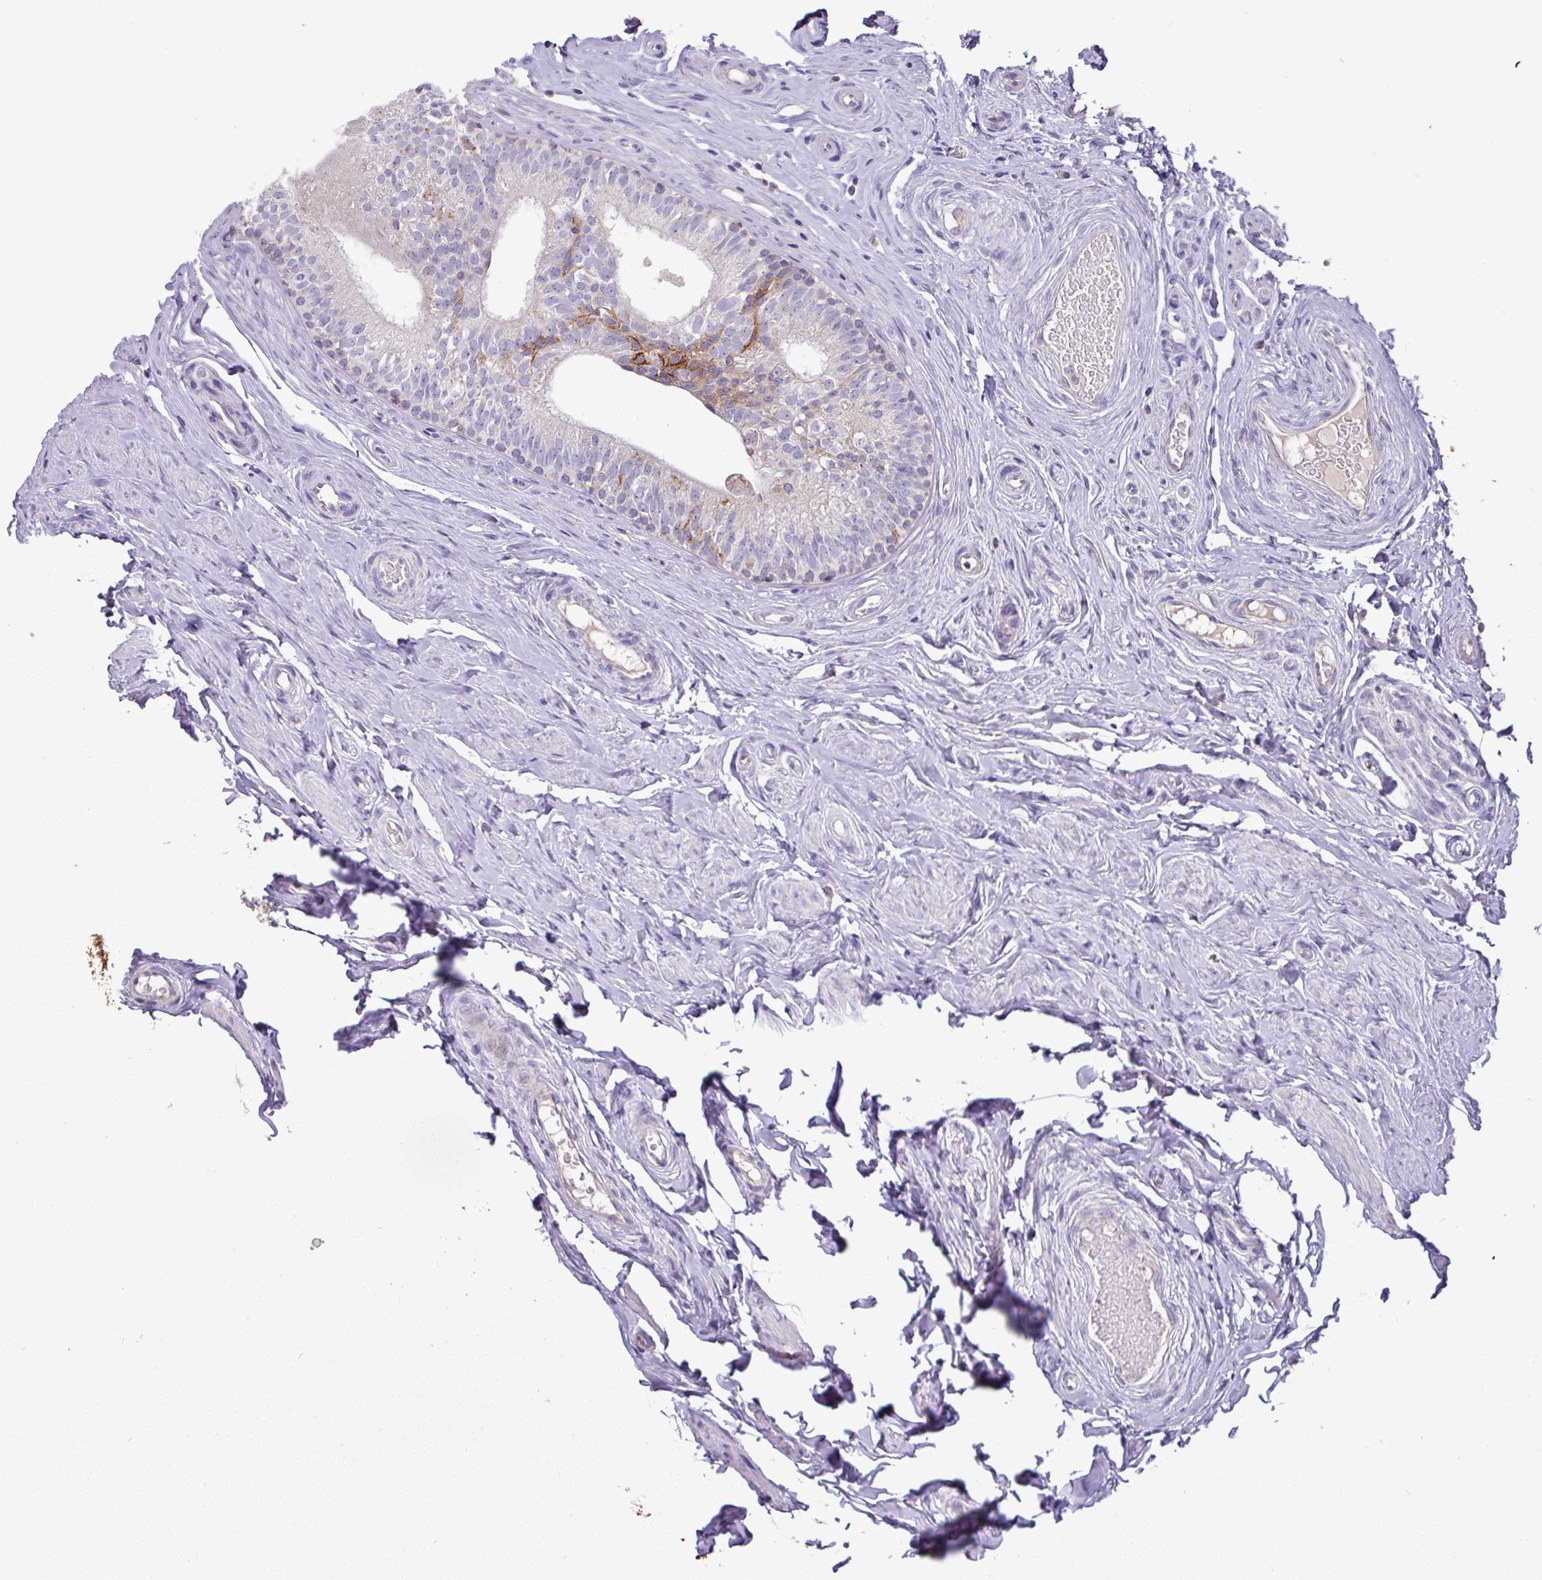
{"staining": {"intensity": "moderate", "quantity": "<25%", "location": "cytoplasmic/membranous"}, "tissue": "epididymis", "cell_type": "Glandular cells", "image_type": "normal", "snomed": [{"axis": "morphology", "description": "Normal tissue, NOS"}, {"axis": "morphology", "description": "Seminoma, NOS"}, {"axis": "topography", "description": "Testis"}, {"axis": "topography", "description": "Epididymis"}], "caption": "Protein staining of normal epididymis shows moderate cytoplasmic/membranous staining in approximately <25% of glandular cells. (IHC, brightfield microscopy, high magnification).", "gene": "TRAPPC1", "patient": {"sex": "male", "age": 45}}